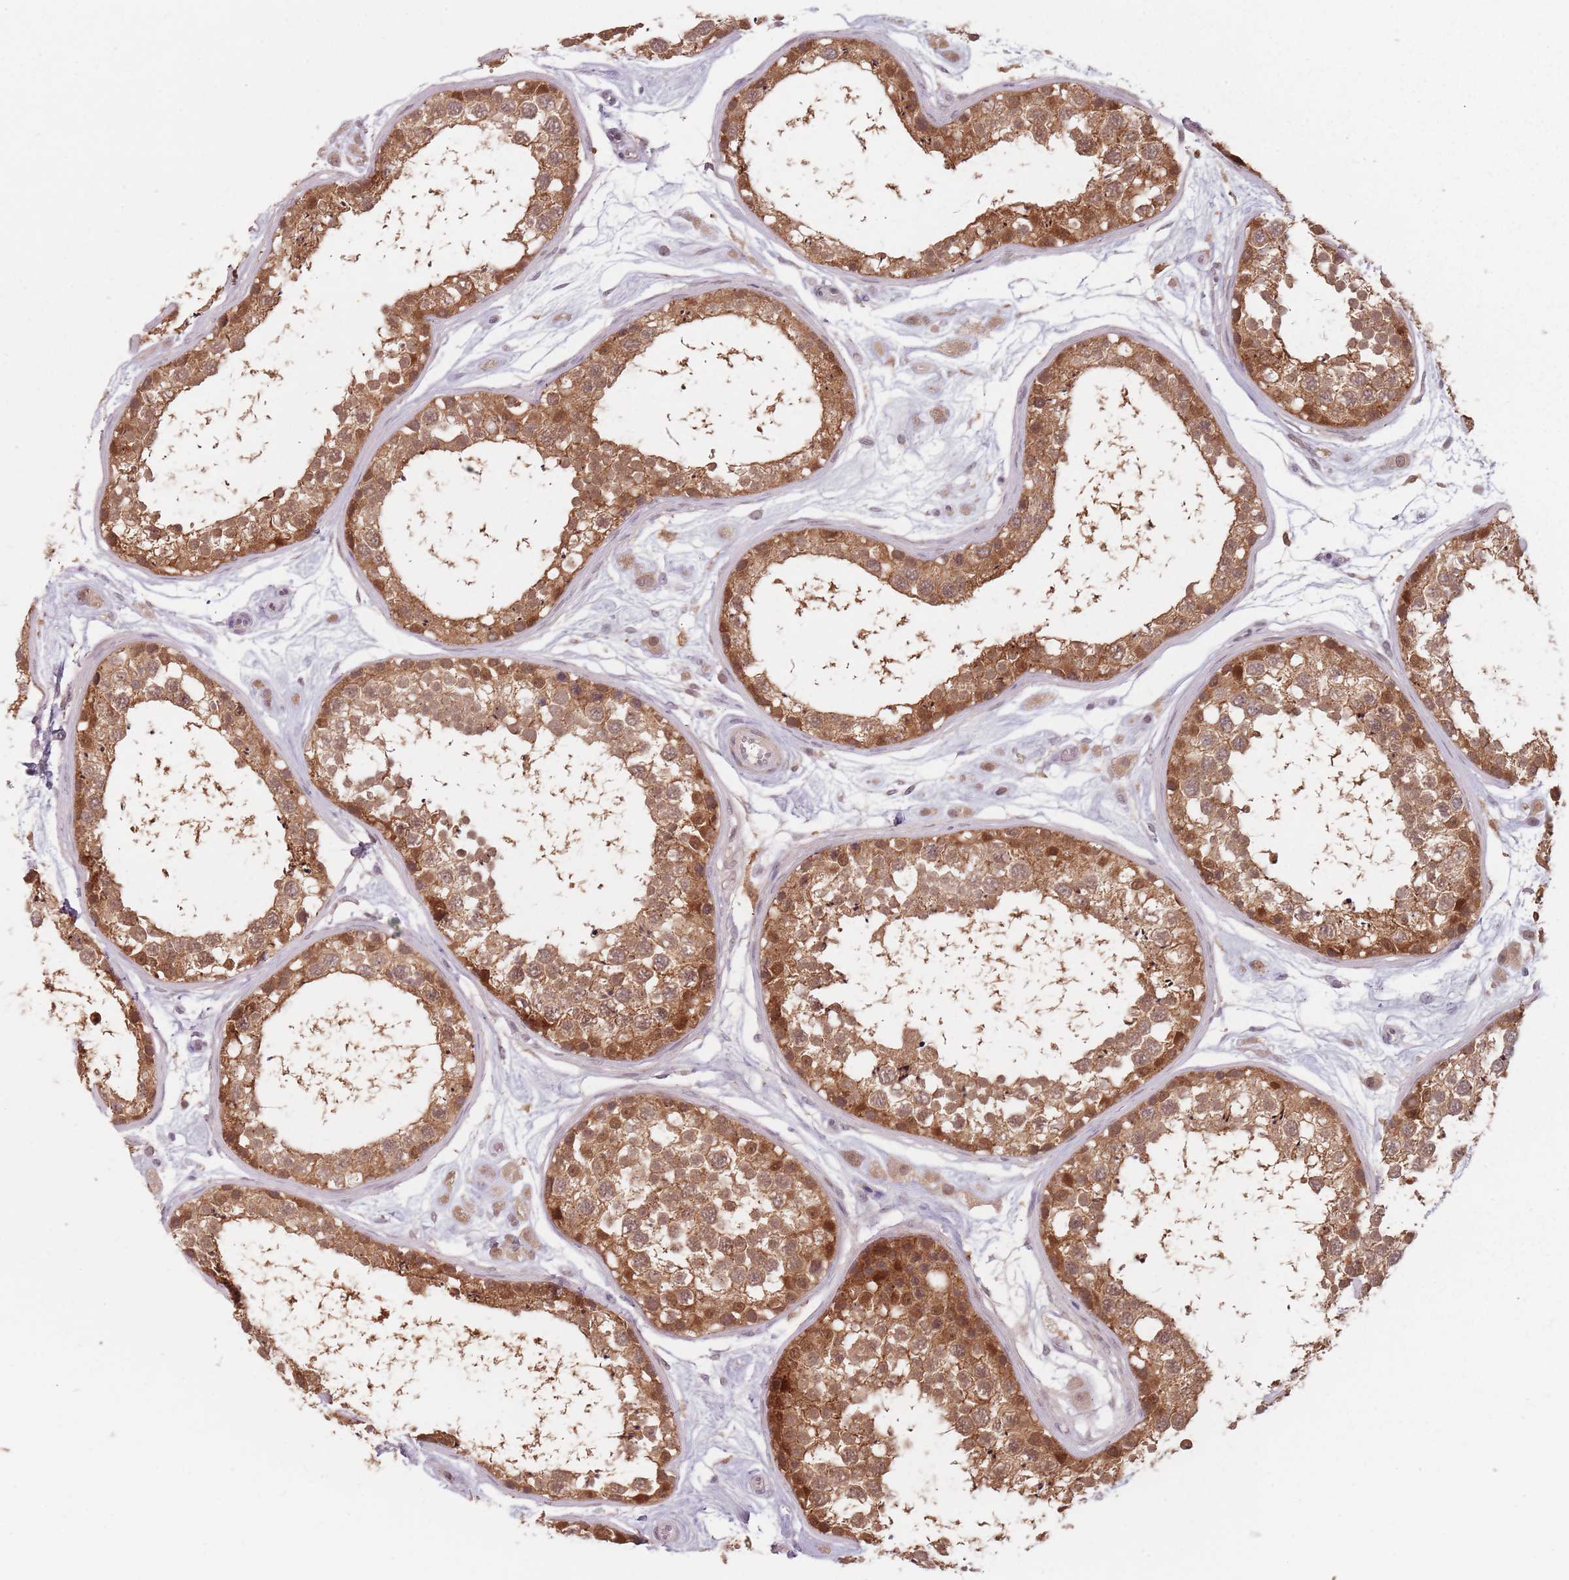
{"staining": {"intensity": "moderate", "quantity": ">75%", "location": "cytoplasmic/membranous,nuclear"}, "tissue": "testis", "cell_type": "Cells in seminiferous ducts", "image_type": "normal", "snomed": [{"axis": "morphology", "description": "Normal tissue, NOS"}, {"axis": "topography", "description": "Testis"}], "caption": "This is a photomicrograph of immunohistochemistry staining of benign testis, which shows moderate positivity in the cytoplasmic/membranous,nuclear of cells in seminiferous ducts.", "gene": "NAXE", "patient": {"sex": "male", "age": 25}}